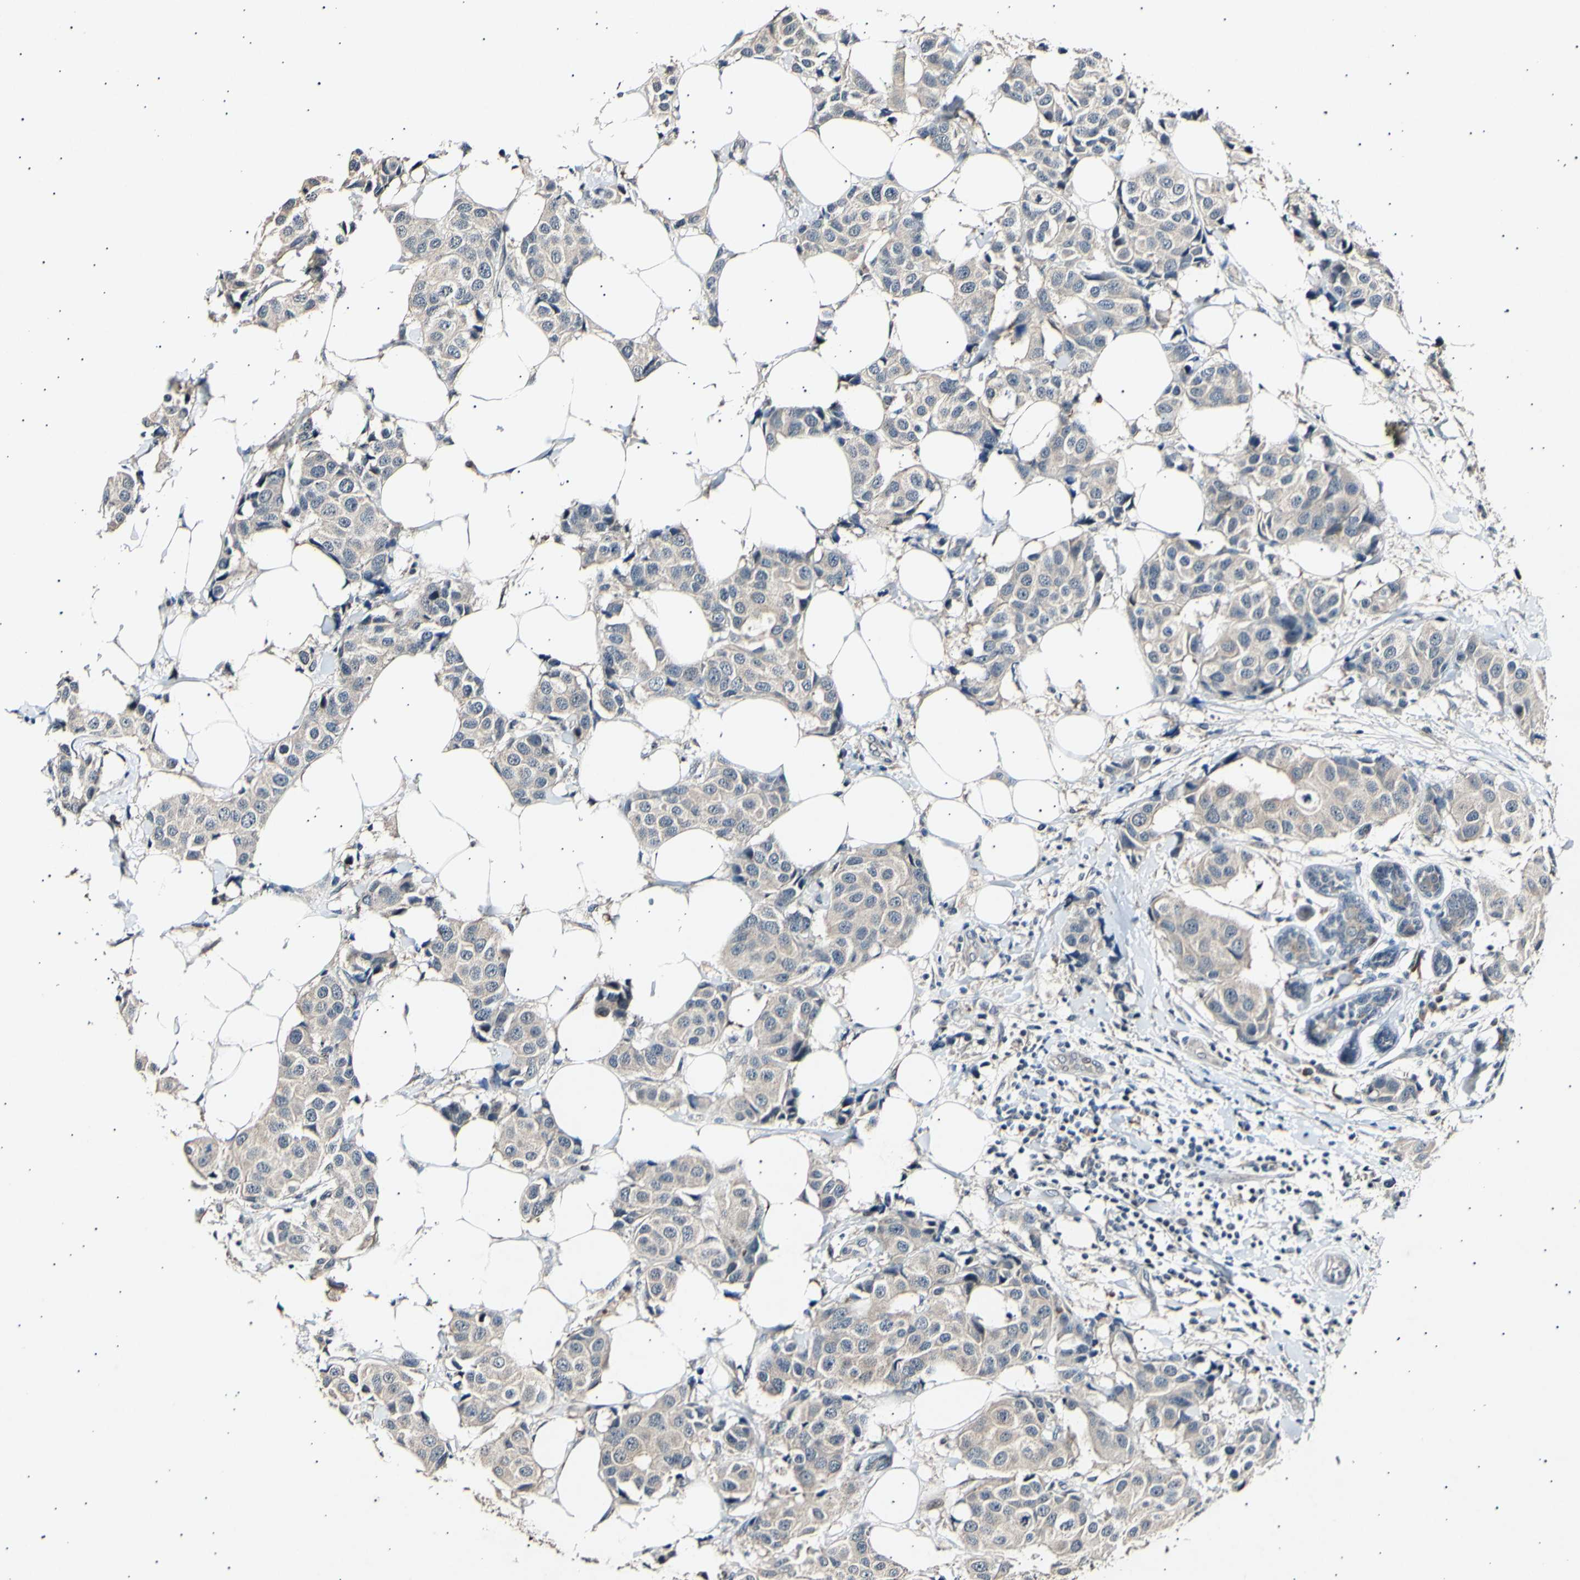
{"staining": {"intensity": "weak", "quantity": ">75%", "location": "cytoplasmic/membranous"}, "tissue": "breast cancer", "cell_type": "Tumor cells", "image_type": "cancer", "snomed": [{"axis": "morphology", "description": "Normal tissue, NOS"}, {"axis": "morphology", "description": "Duct carcinoma"}, {"axis": "topography", "description": "Breast"}], "caption": "A brown stain highlights weak cytoplasmic/membranous positivity of a protein in human intraductal carcinoma (breast) tumor cells.", "gene": "ADCY3", "patient": {"sex": "female", "age": 39}}